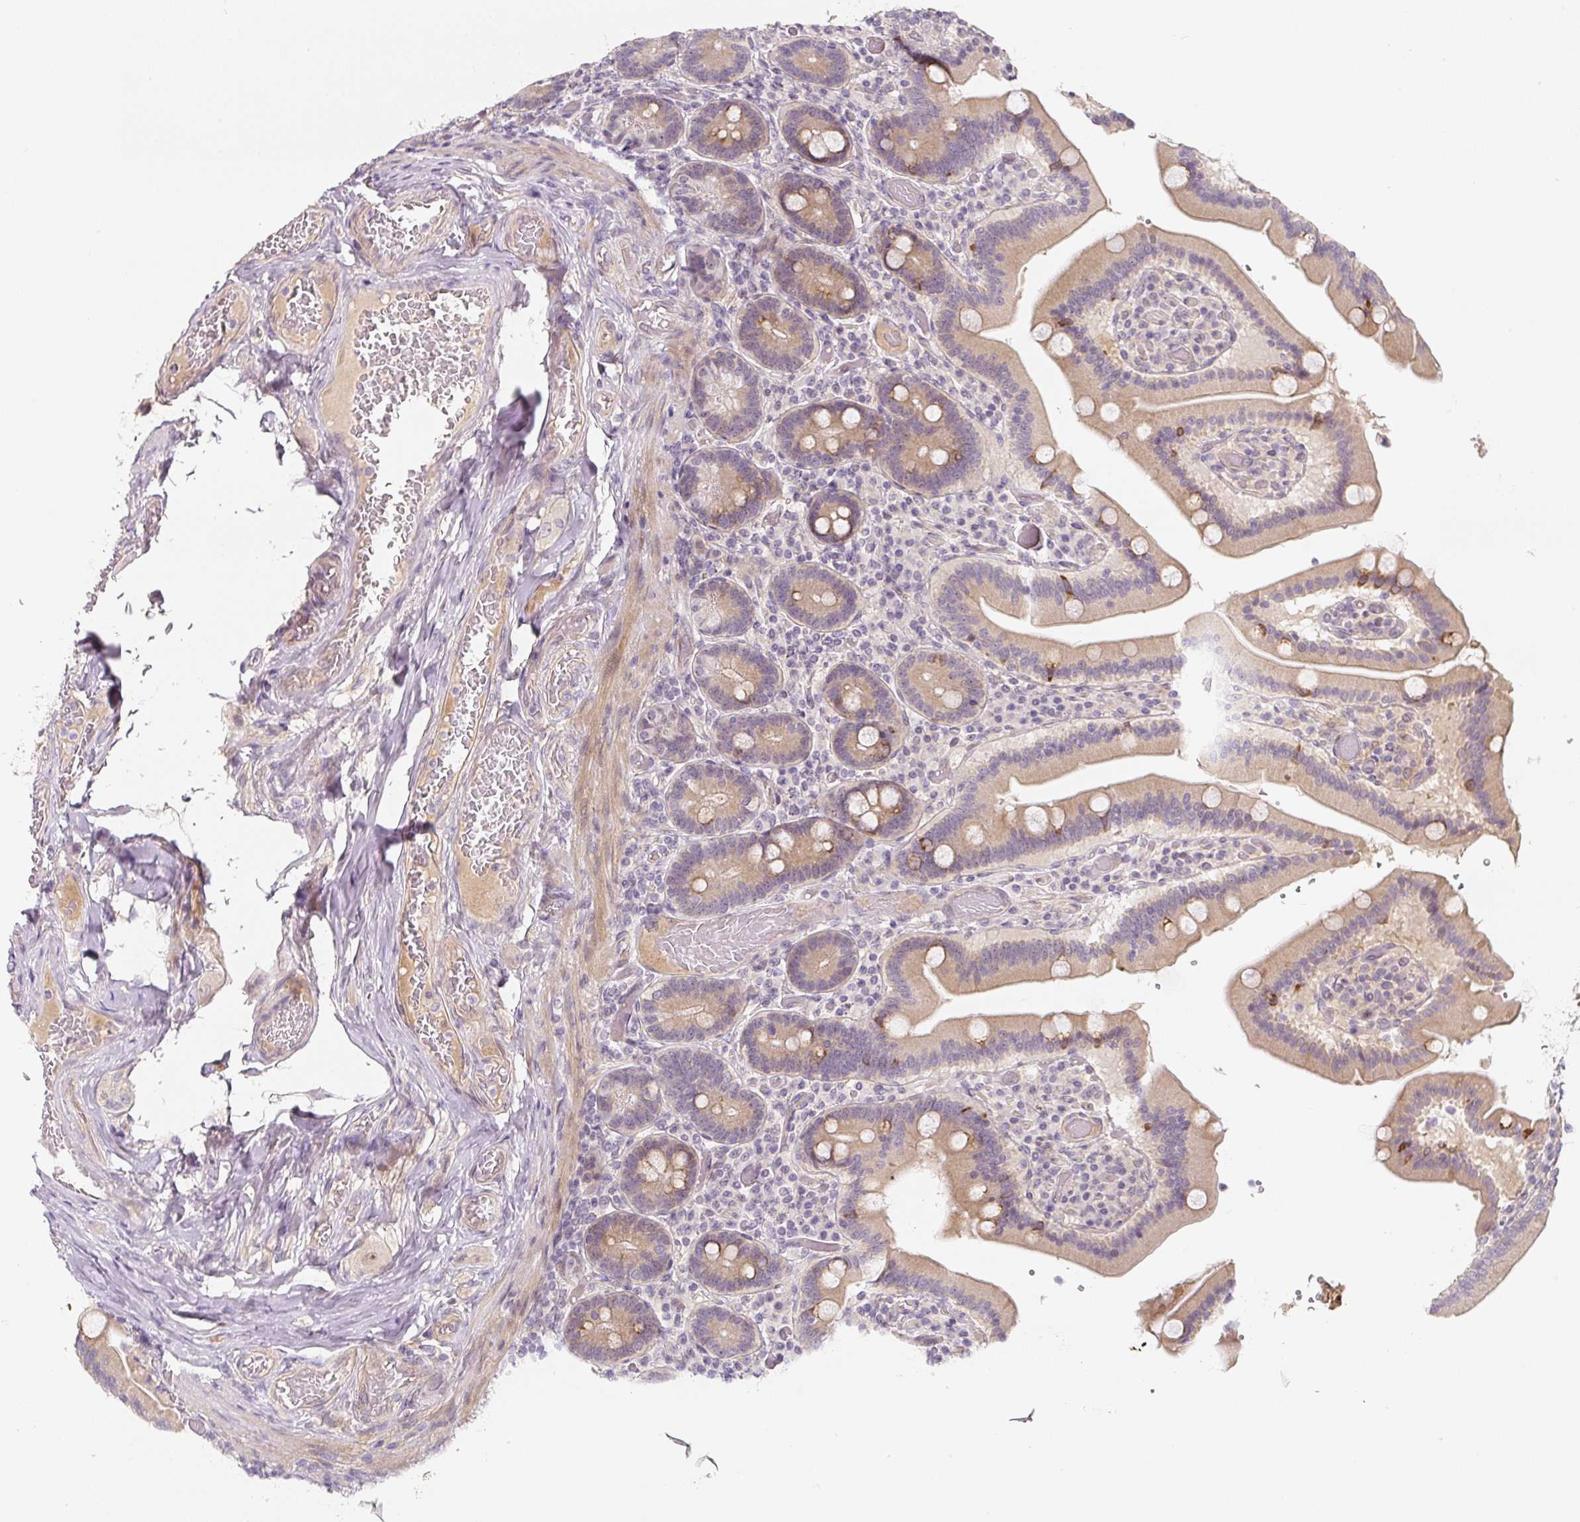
{"staining": {"intensity": "weak", "quantity": "25%-75%", "location": "cytoplasmic/membranous"}, "tissue": "duodenum", "cell_type": "Glandular cells", "image_type": "normal", "snomed": [{"axis": "morphology", "description": "Normal tissue, NOS"}, {"axis": "topography", "description": "Duodenum"}], "caption": "Immunohistochemistry (DAB (3,3'-diaminobenzidine)) staining of normal duodenum shows weak cytoplasmic/membranous protein positivity in about 25%-75% of glandular cells. (Stains: DAB (3,3'-diaminobenzidine) in brown, nuclei in blue, Microscopy: brightfield microscopy at high magnification).", "gene": "PWWP3B", "patient": {"sex": "female", "age": 62}}